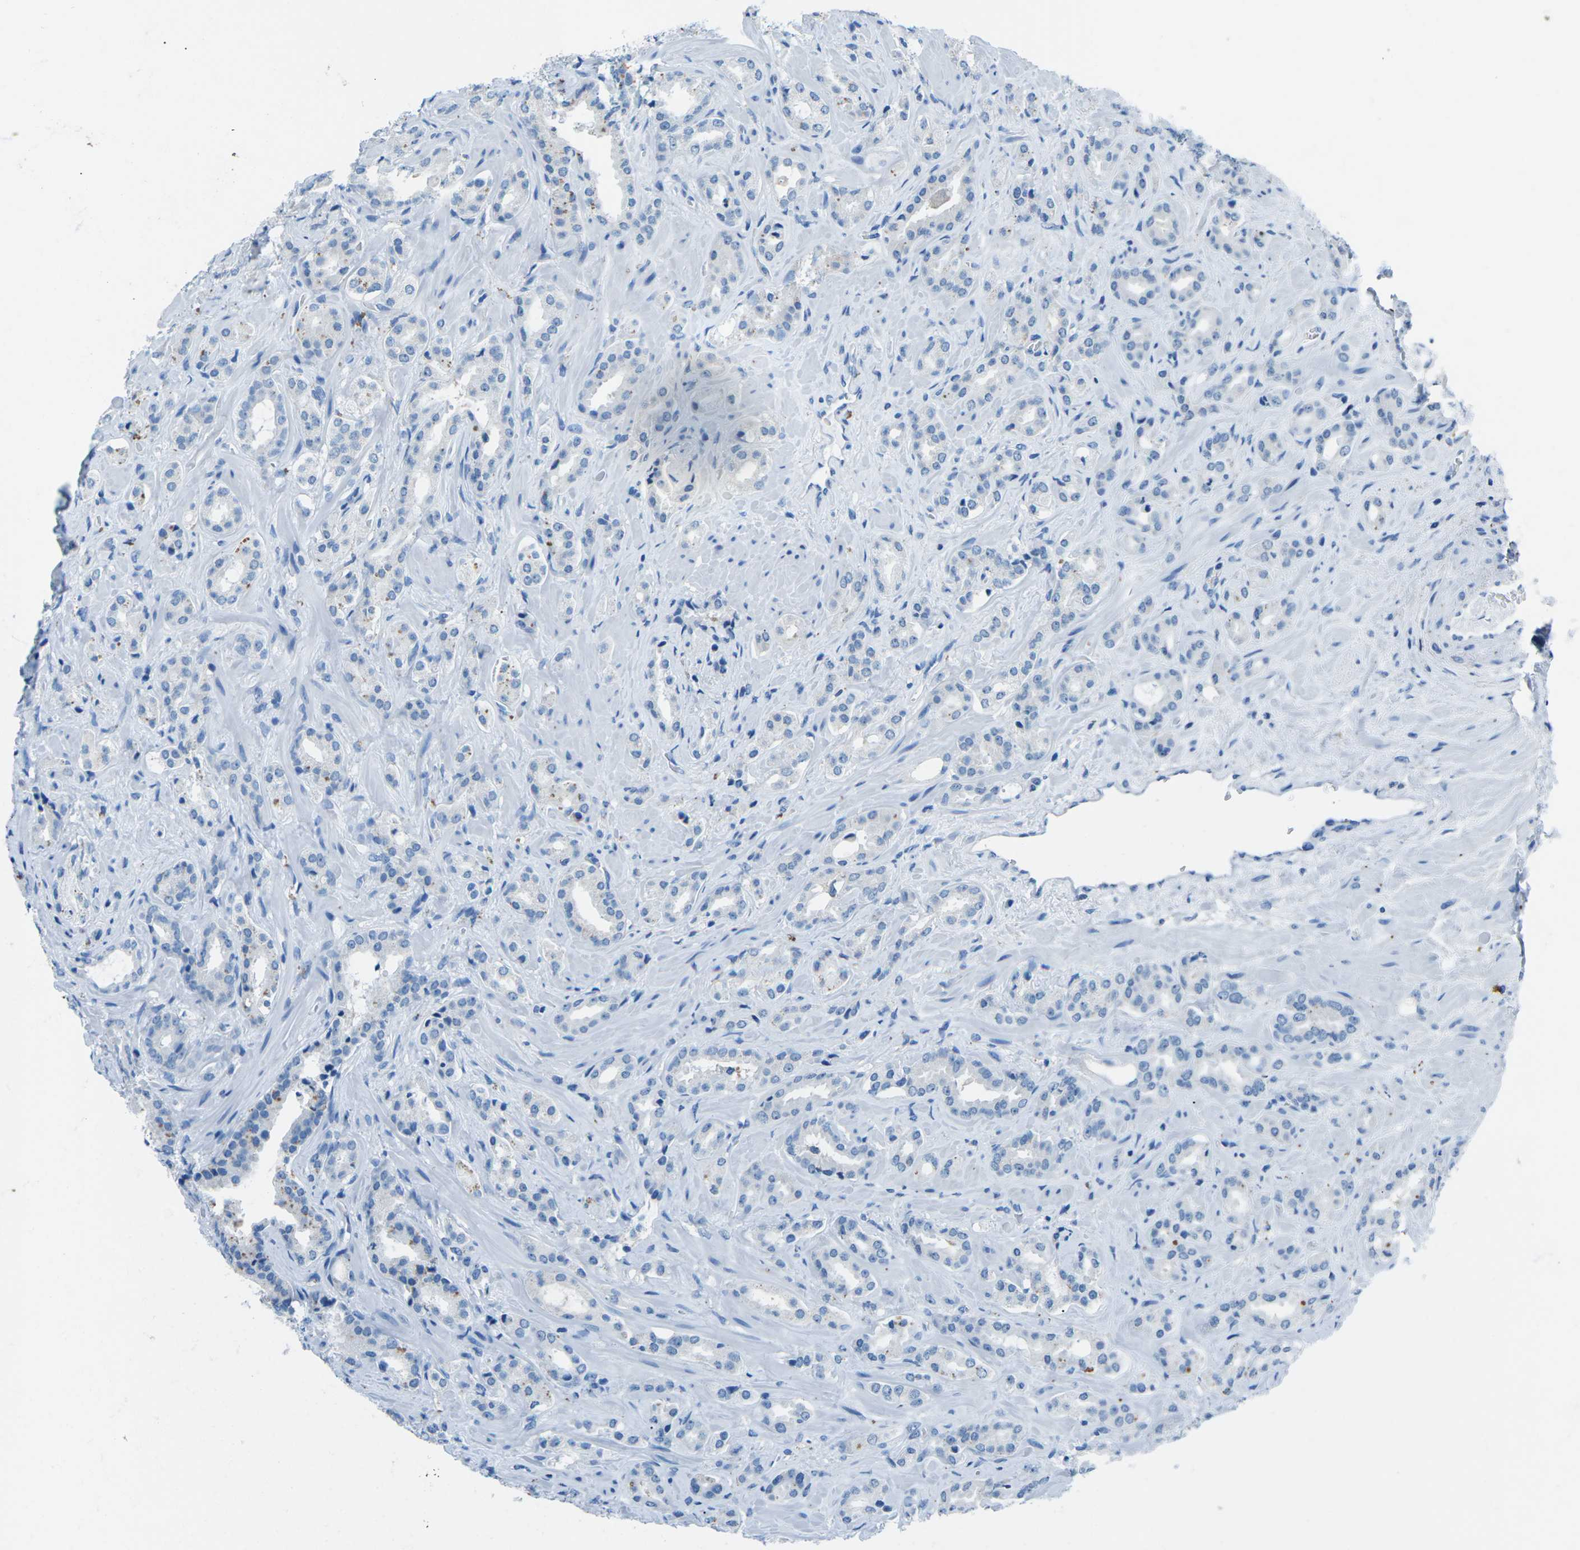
{"staining": {"intensity": "negative", "quantity": "none", "location": "none"}, "tissue": "prostate cancer", "cell_type": "Tumor cells", "image_type": "cancer", "snomed": [{"axis": "morphology", "description": "Adenocarcinoma, High grade"}, {"axis": "topography", "description": "Prostate"}], "caption": "Immunohistochemistry (IHC) of prostate adenocarcinoma (high-grade) shows no positivity in tumor cells.", "gene": "MYH8", "patient": {"sex": "male", "age": 64}}